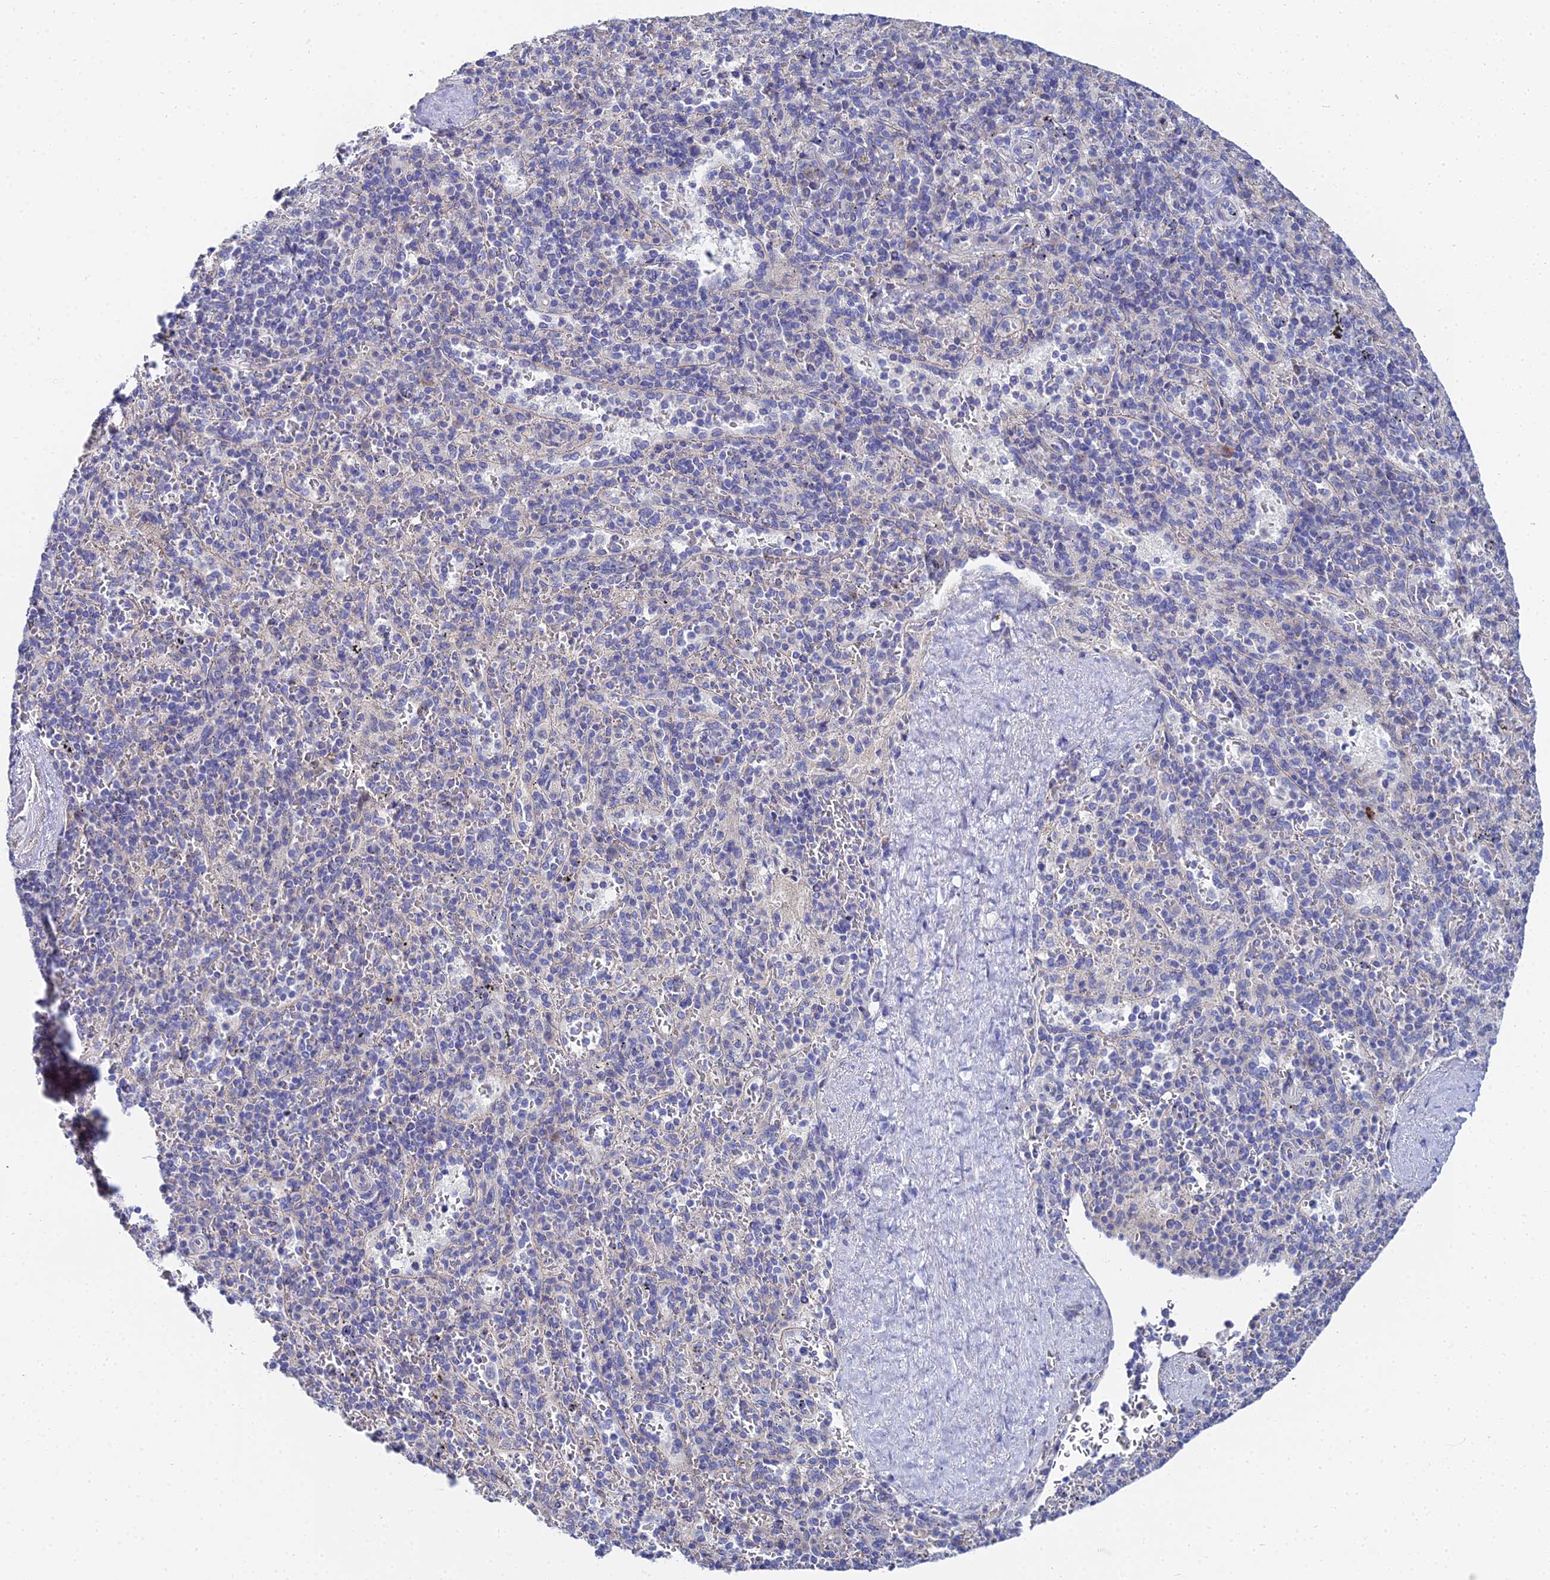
{"staining": {"intensity": "negative", "quantity": "none", "location": "none"}, "tissue": "spleen", "cell_type": "Cells in red pulp", "image_type": "normal", "snomed": [{"axis": "morphology", "description": "Normal tissue, NOS"}, {"axis": "topography", "description": "Spleen"}], "caption": "Immunohistochemical staining of benign spleen displays no significant expression in cells in red pulp.", "gene": "APOBEC3H", "patient": {"sex": "male", "age": 82}}